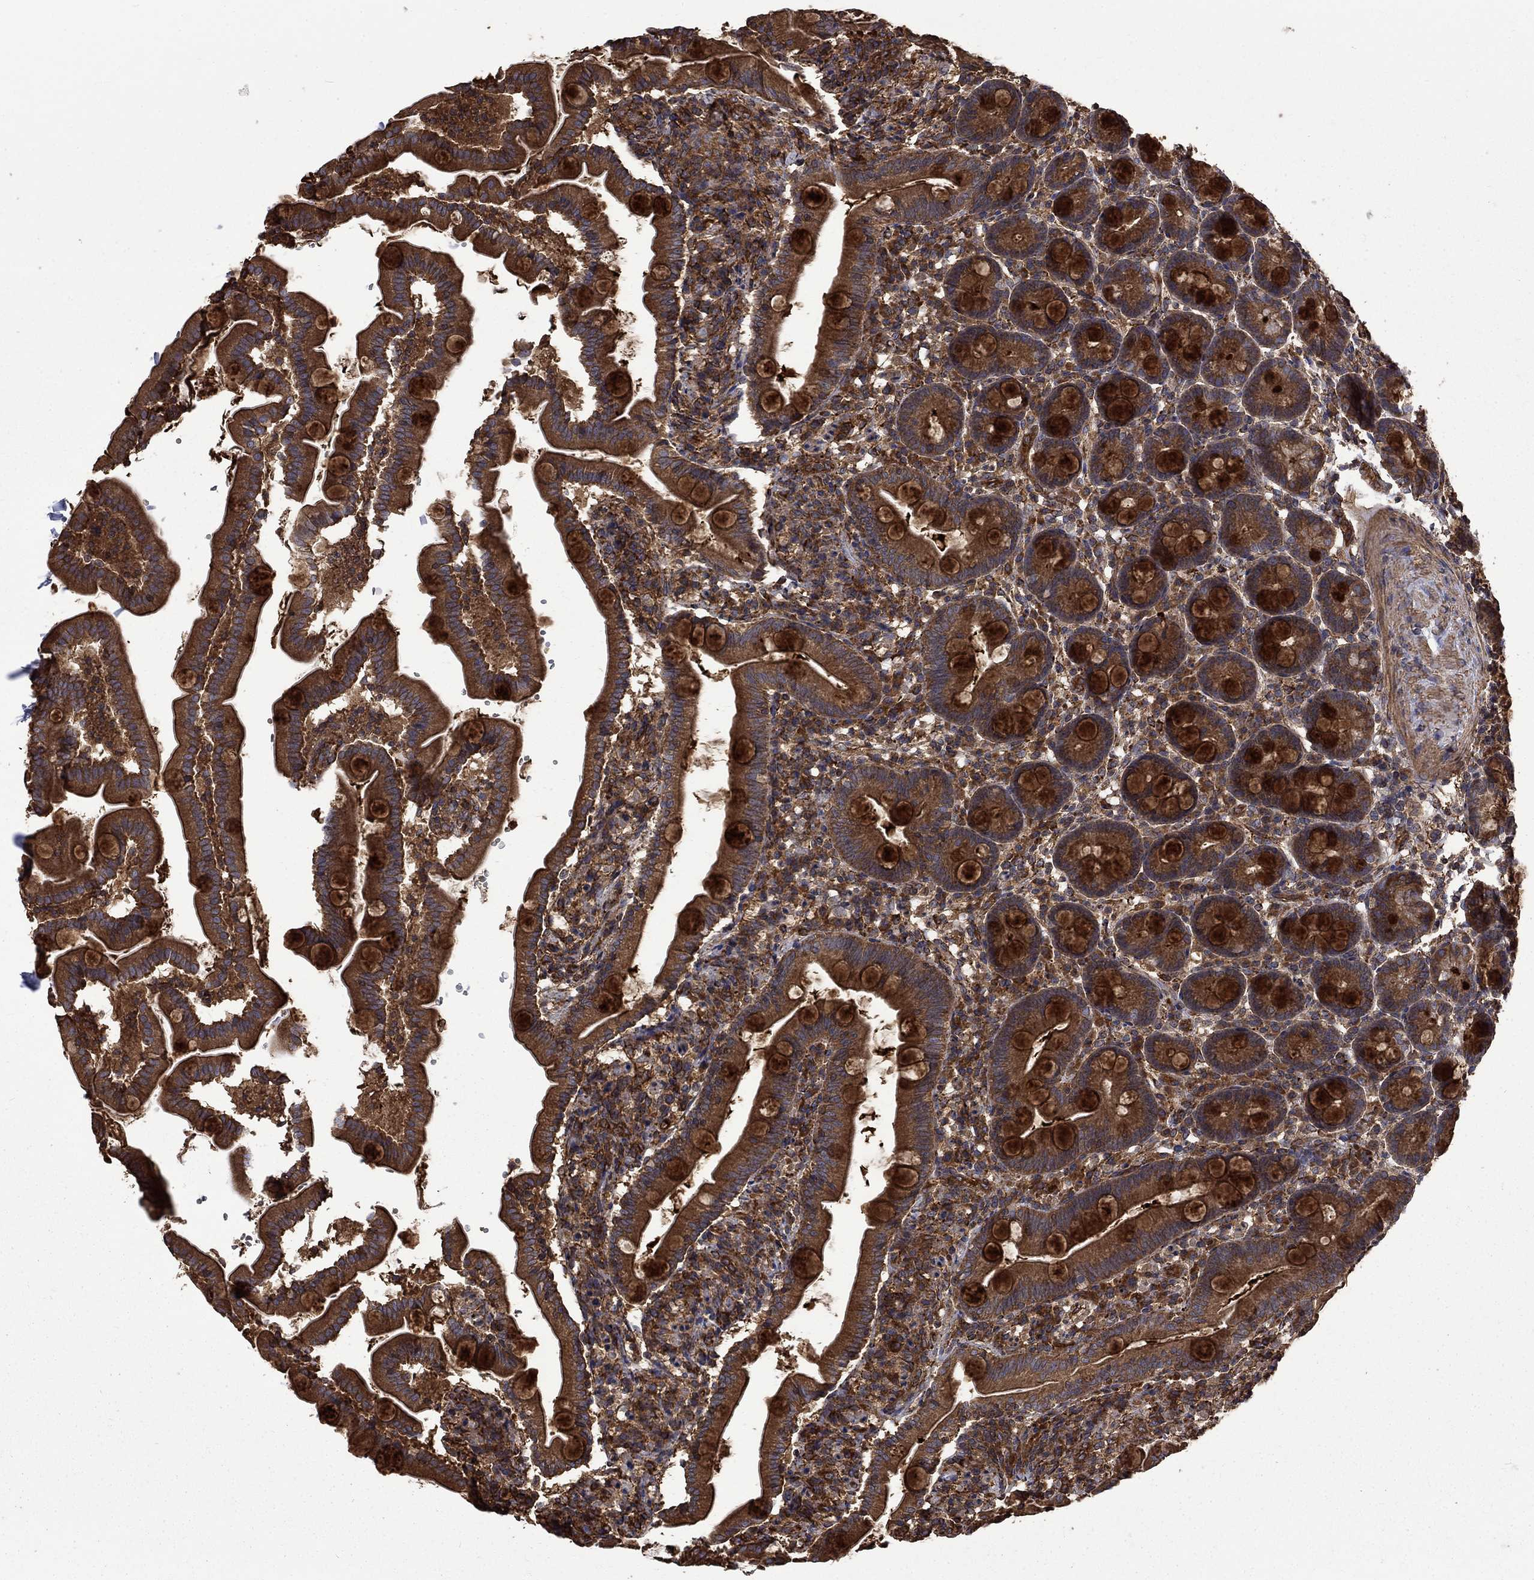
{"staining": {"intensity": "strong", "quantity": ">75%", "location": "cytoplasmic/membranous"}, "tissue": "small intestine", "cell_type": "Glandular cells", "image_type": "normal", "snomed": [{"axis": "morphology", "description": "Normal tissue, NOS"}, {"axis": "topography", "description": "Small intestine"}], "caption": "The immunohistochemical stain labels strong cytoplasmic/membranous expression in glandular cells of normal small intestine. (DAB IHC with brightfield microscopy, high magnification).", "gene": "CUTC", "patient": {"sex": "female", "age": 44}}